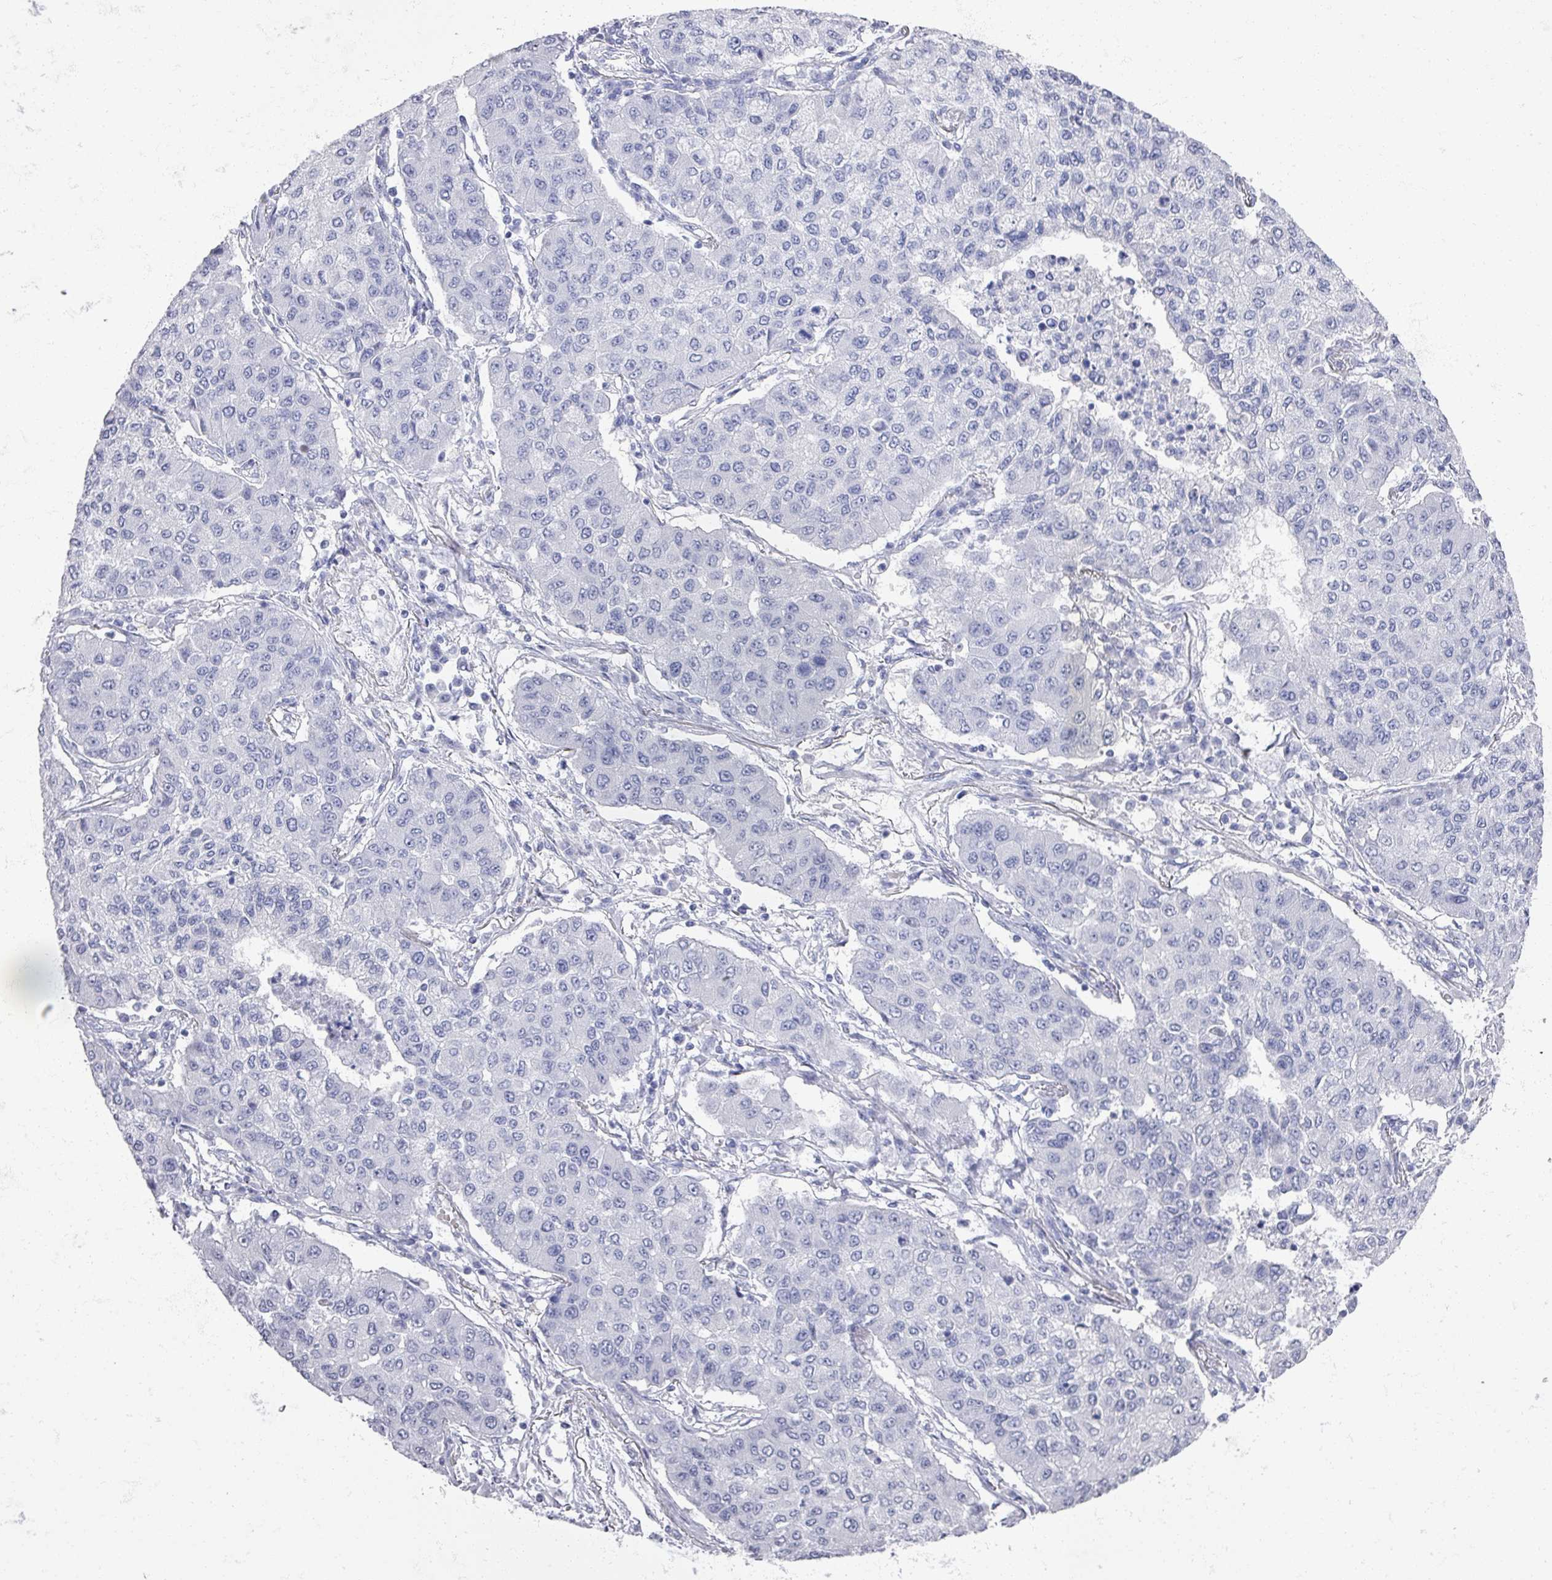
{"staining": {"intensity": "negative", "quantity": "none", "location": "none"}, "tissue": "lung cancer", "cell_type": "Tumor cells", "image_type": "cancer", "snomed": [{"axis": "morphology", "description": "Squamous cell carcinoma, NOS"}, {"axis": "topography", "description": "Lung"}], "caption": "This is a micrograph of IHC staining of squamous cell carcinoma (lung), which shows no expression in tumor cells.", "gene": "OMG", "patient": {"sex": "male", "age": 74}}